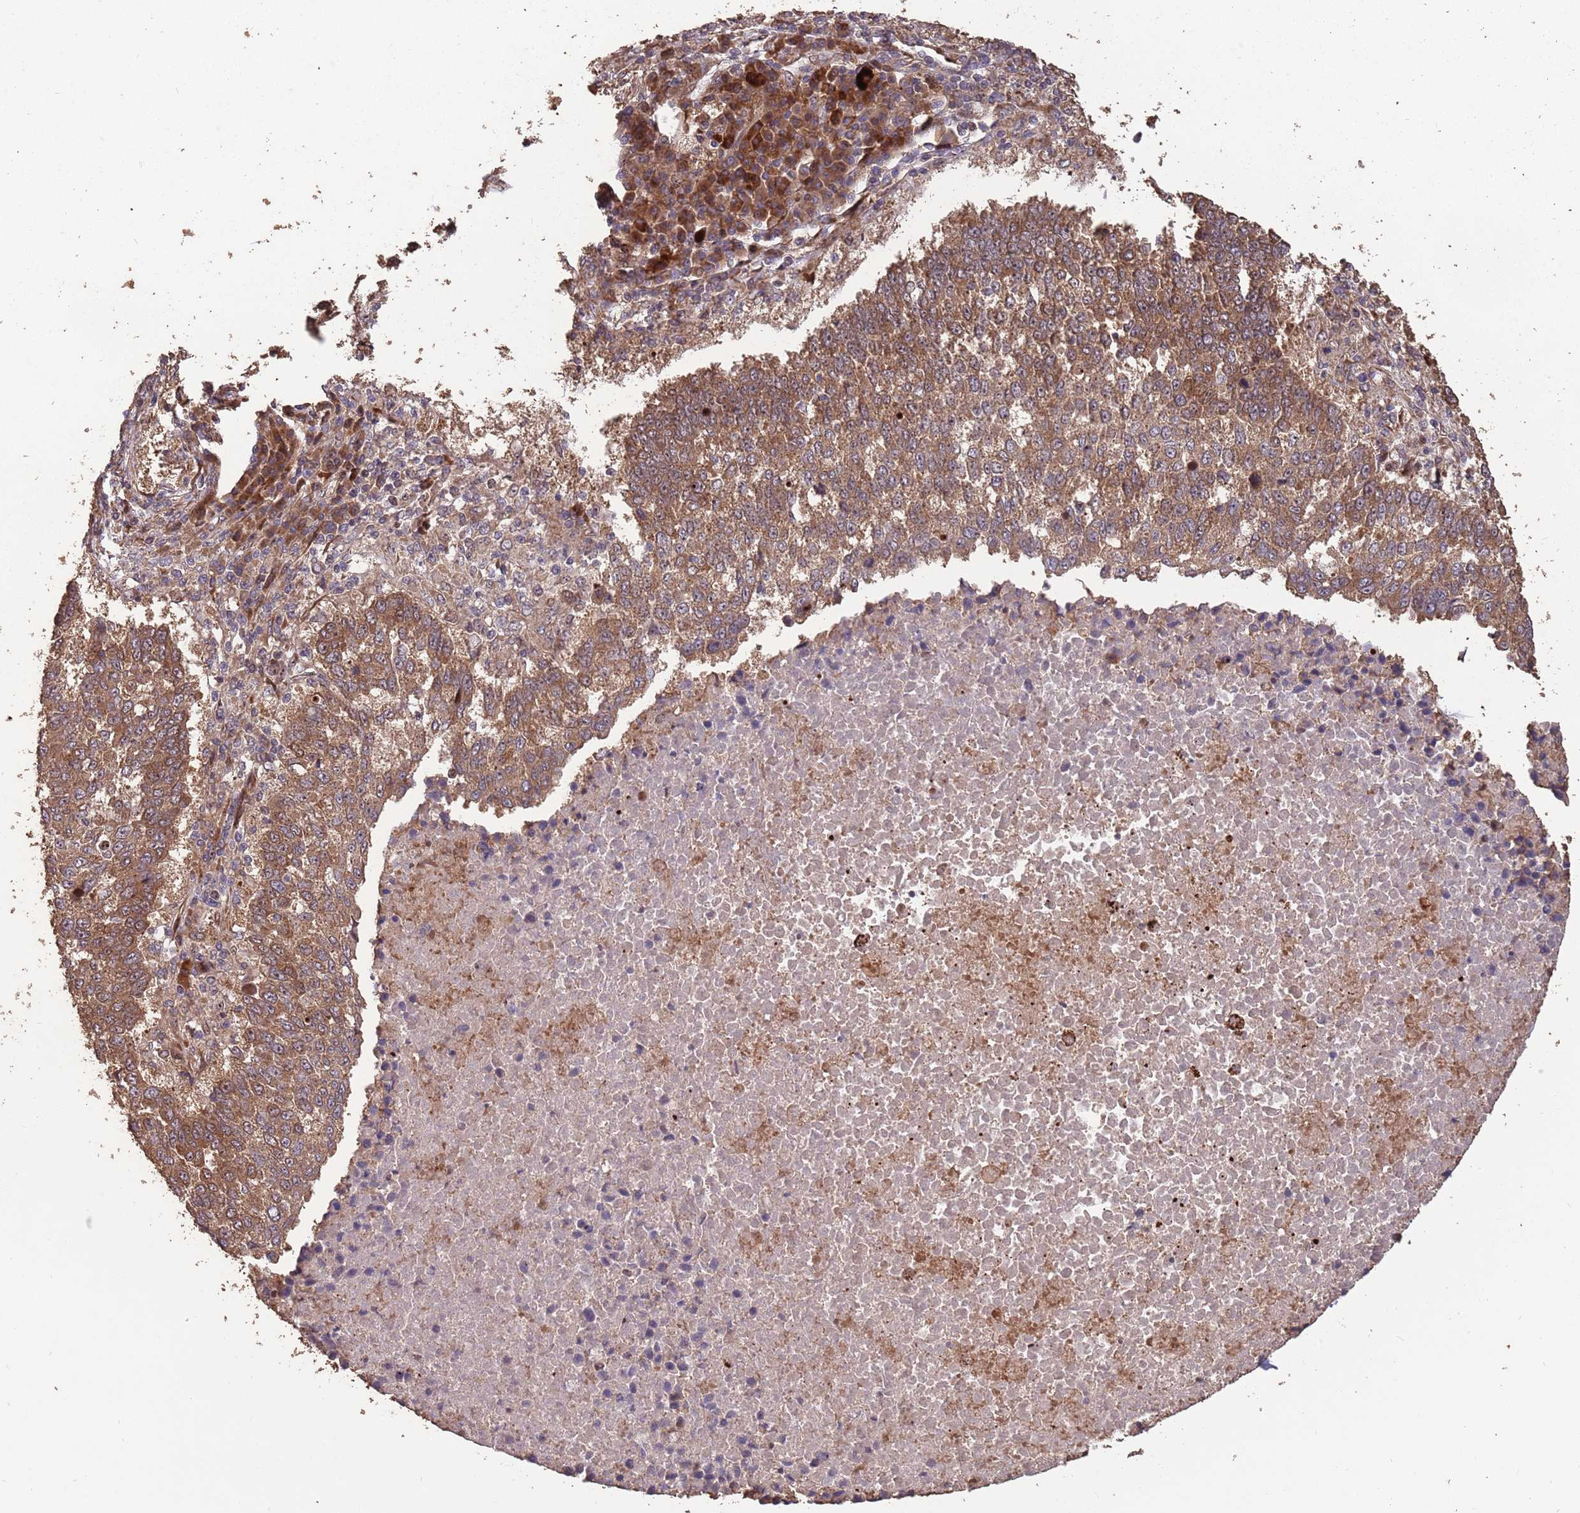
{"staining": {"intensity": "moderate", "quantity": ">75%", "location": "cytoplasmic/membranous"}, "tissue": "lung cancer", "cell_type": "Tumor cells", "image_type": "cancer", "snomed": [{"axis": "morphology", "description": "Squamous cell carcinoma, NOS"}, {"axis": "topography", "description": "Lung"}], "caption": "Brown immunohistochemical staining in human squamous cell carcinoma (lung) exhibits moderate cytoplasmic/membranous expression in about >75% of tumor cells.", "gene": "ZNF428", "patient": {"sex": "male", "age": 73}}